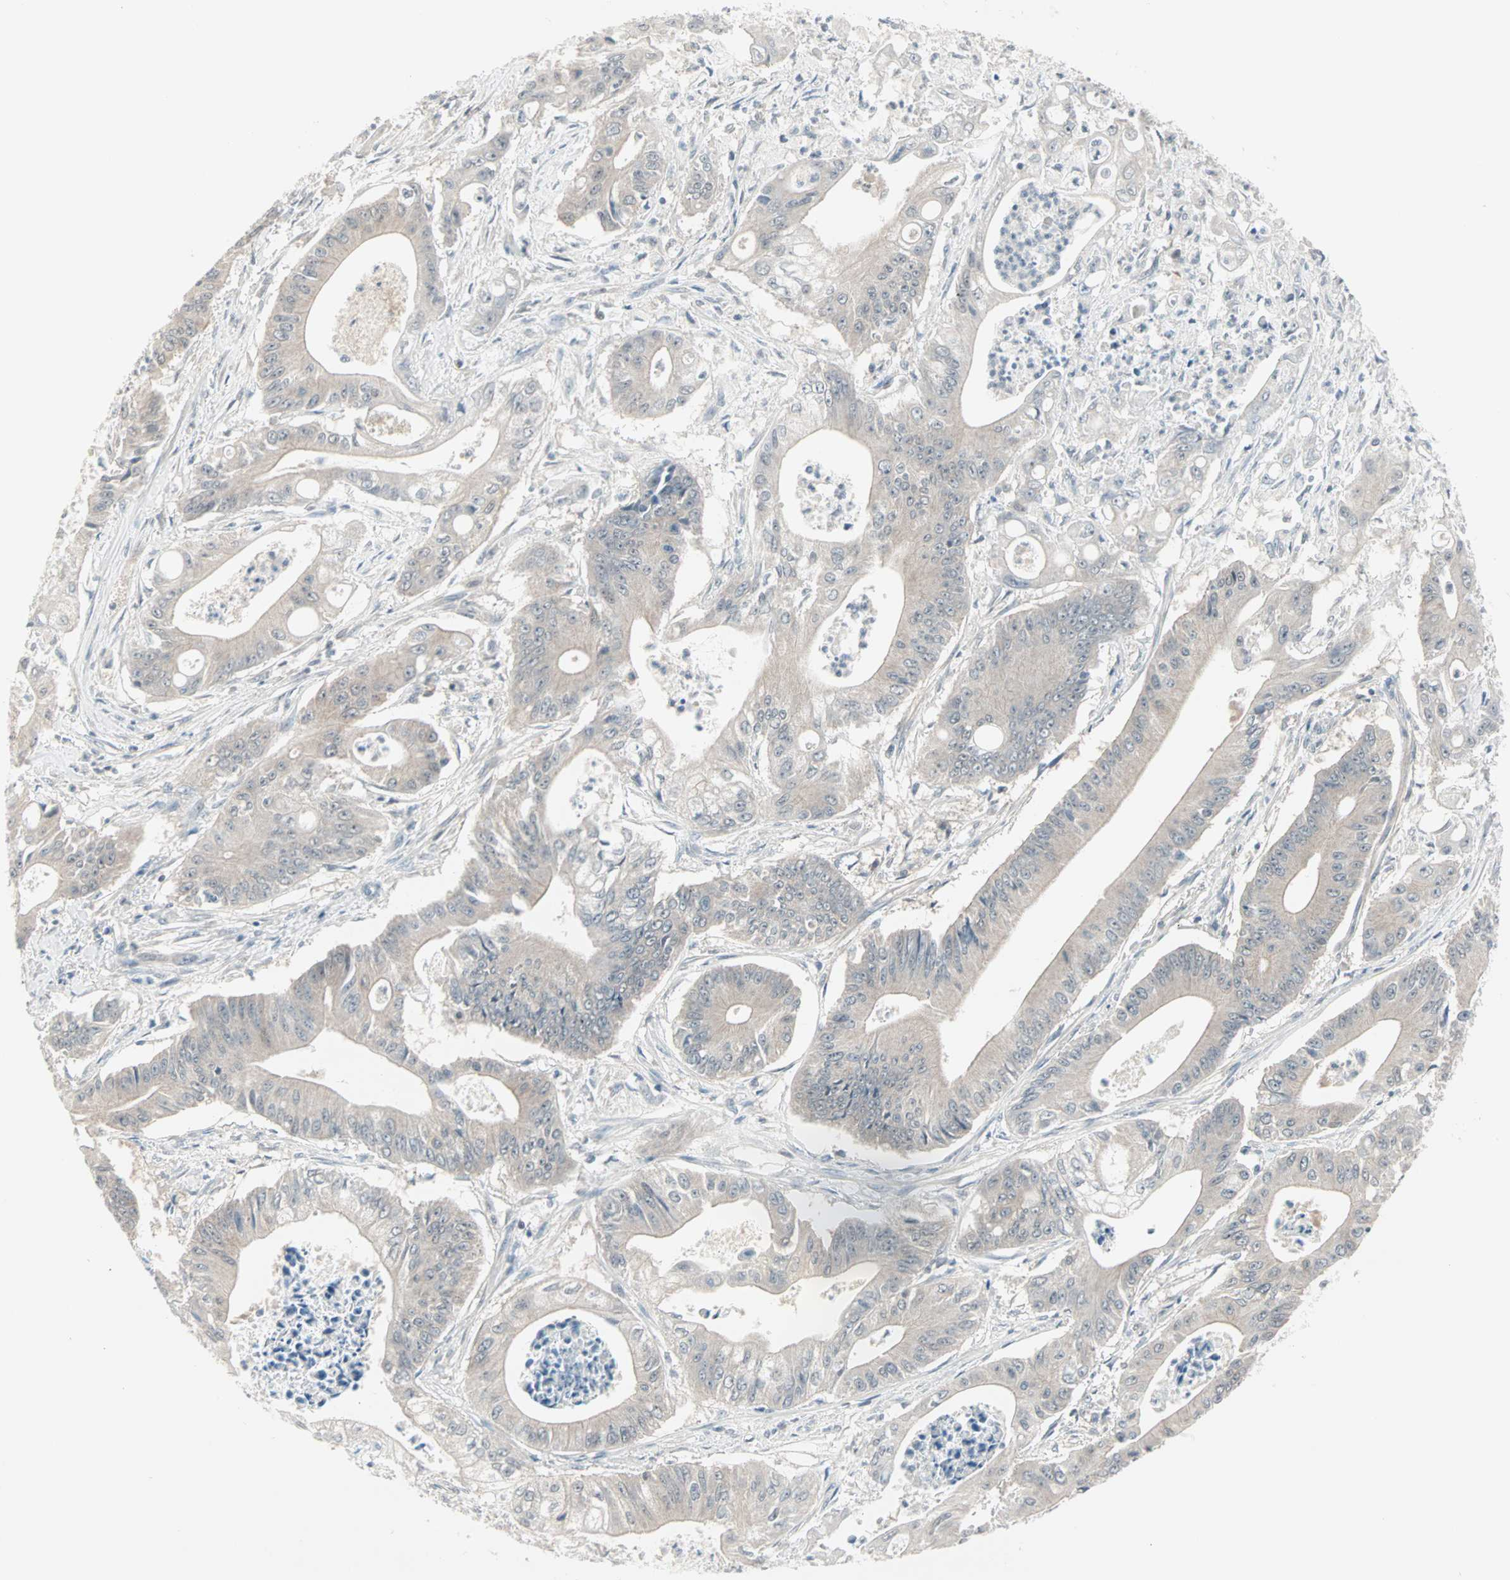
{"staining": {"intensity": "weak", "quantity": "25%-75%", "location": "cytoplasmic/membranous"}, "tissue": "pancreatic cancer", "cell_type": "Tumor cells", "image_type": "cancer", "snomed": [{"axis": "morphology", "description": "Normal tissue, NOS"}, {"axis": "topography", "description": "Lymph node"}], "caption": "The histopathology image exhibits a brown stain indicating the presence of a protein in the cytoplasmic/membranous of tumor cells in pancreatic cancer.", "gene": "PTPA", "patient": {"sex": "male", "age": 62}}